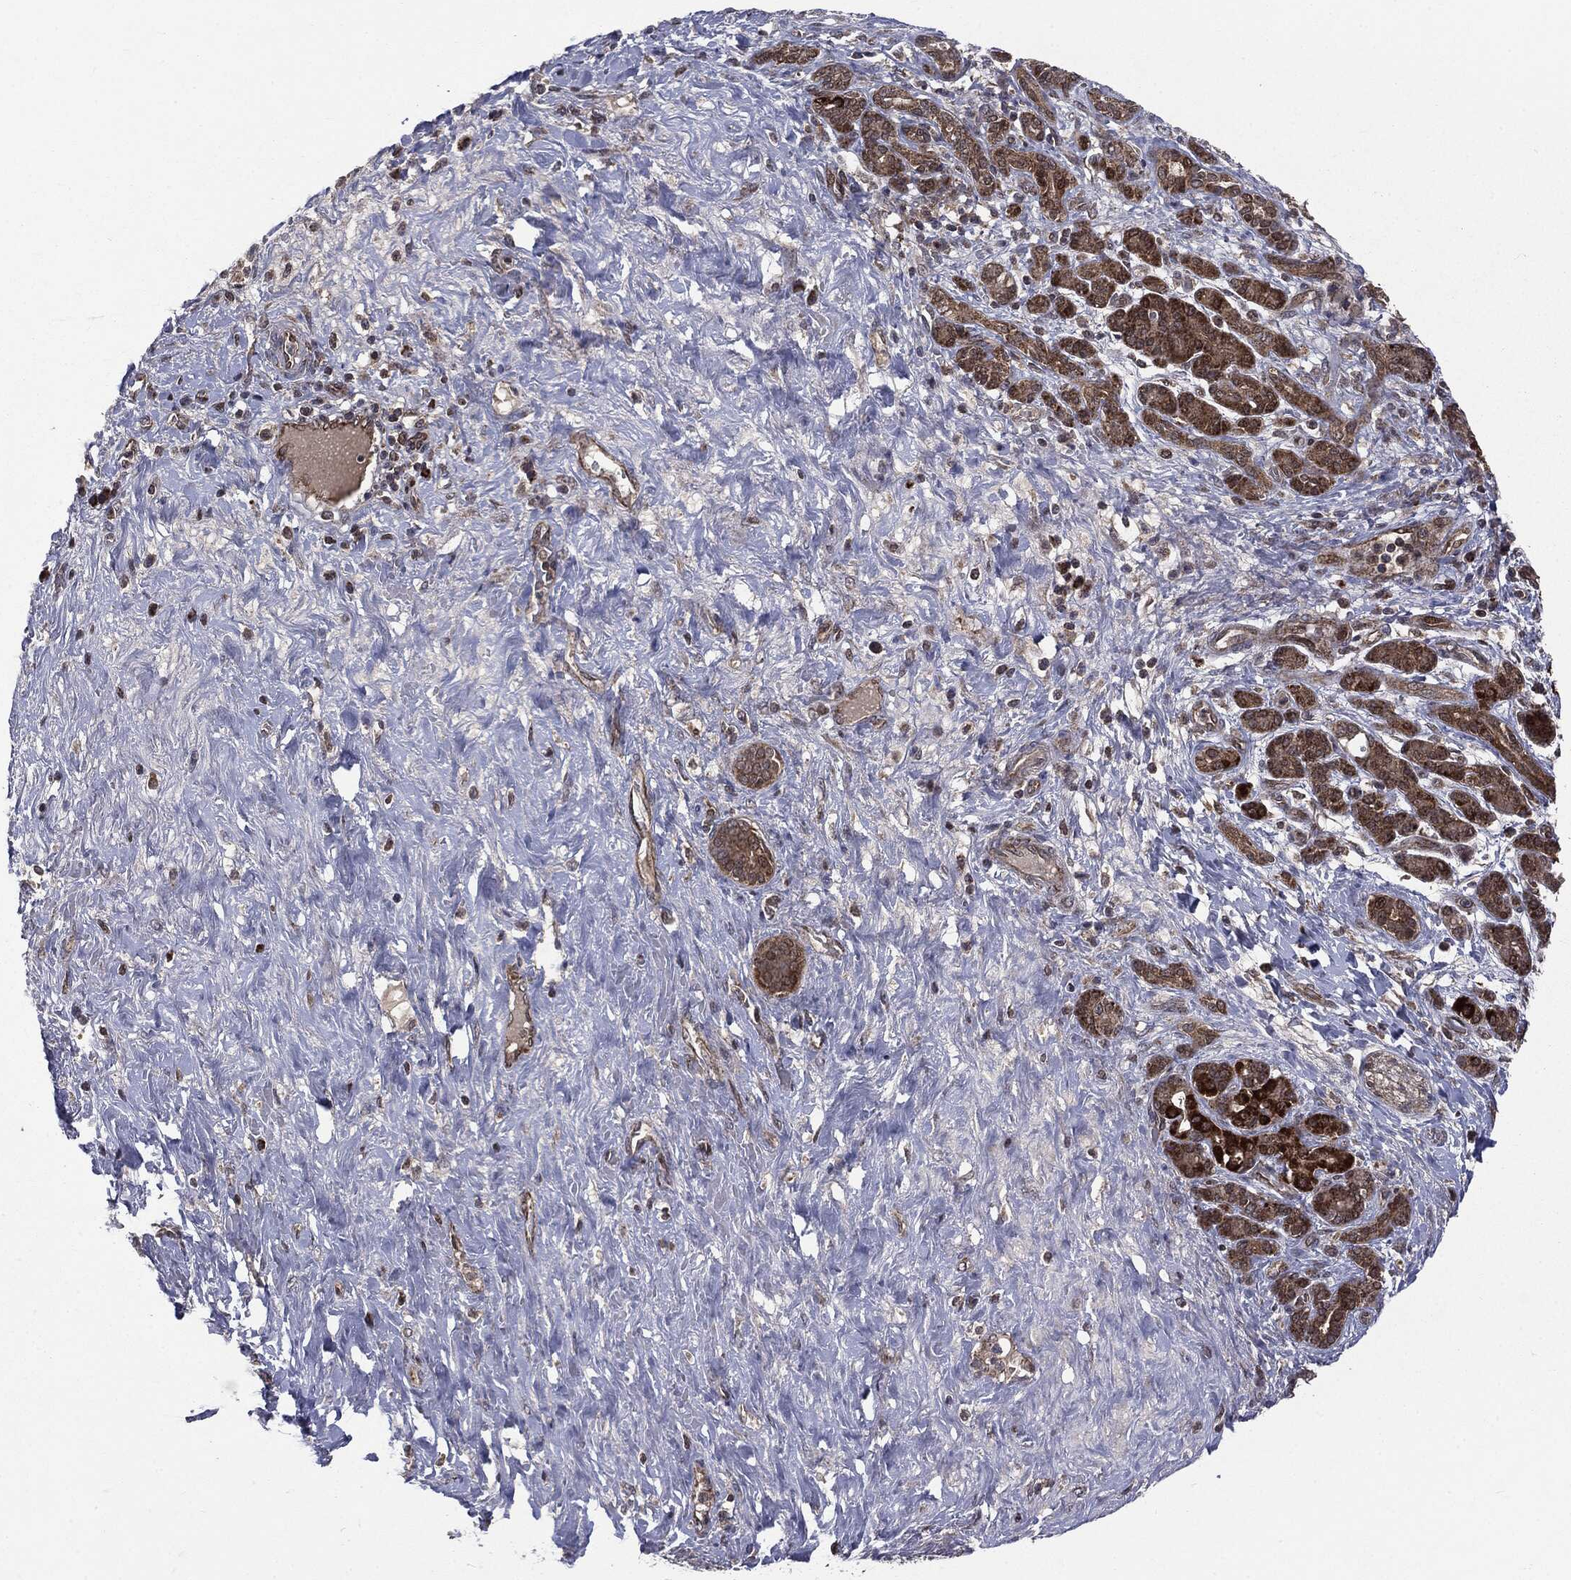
{"staining": {"intensity": "moderate", "quantity": "25%-75%", "location": "cytoplasmic/membranous"}, "tissue": "pancreatic cancer", "cell_type": "Tumor cells", "image_type": "cancer", "snomed": [{"axis": "morphology", "description": "Adenocarcinoma, NOS"}, {"axis": "topography", "description": "Pancreas"}], "caption": "Tumor cells demonstrate medium levels of moderate cytoplasmic/membranous positivity in about 25%-75% of cells in pancreatic adenocarcinoma.", "gene": "PTPA", "patient": {"sex": "male", "age": 44}}